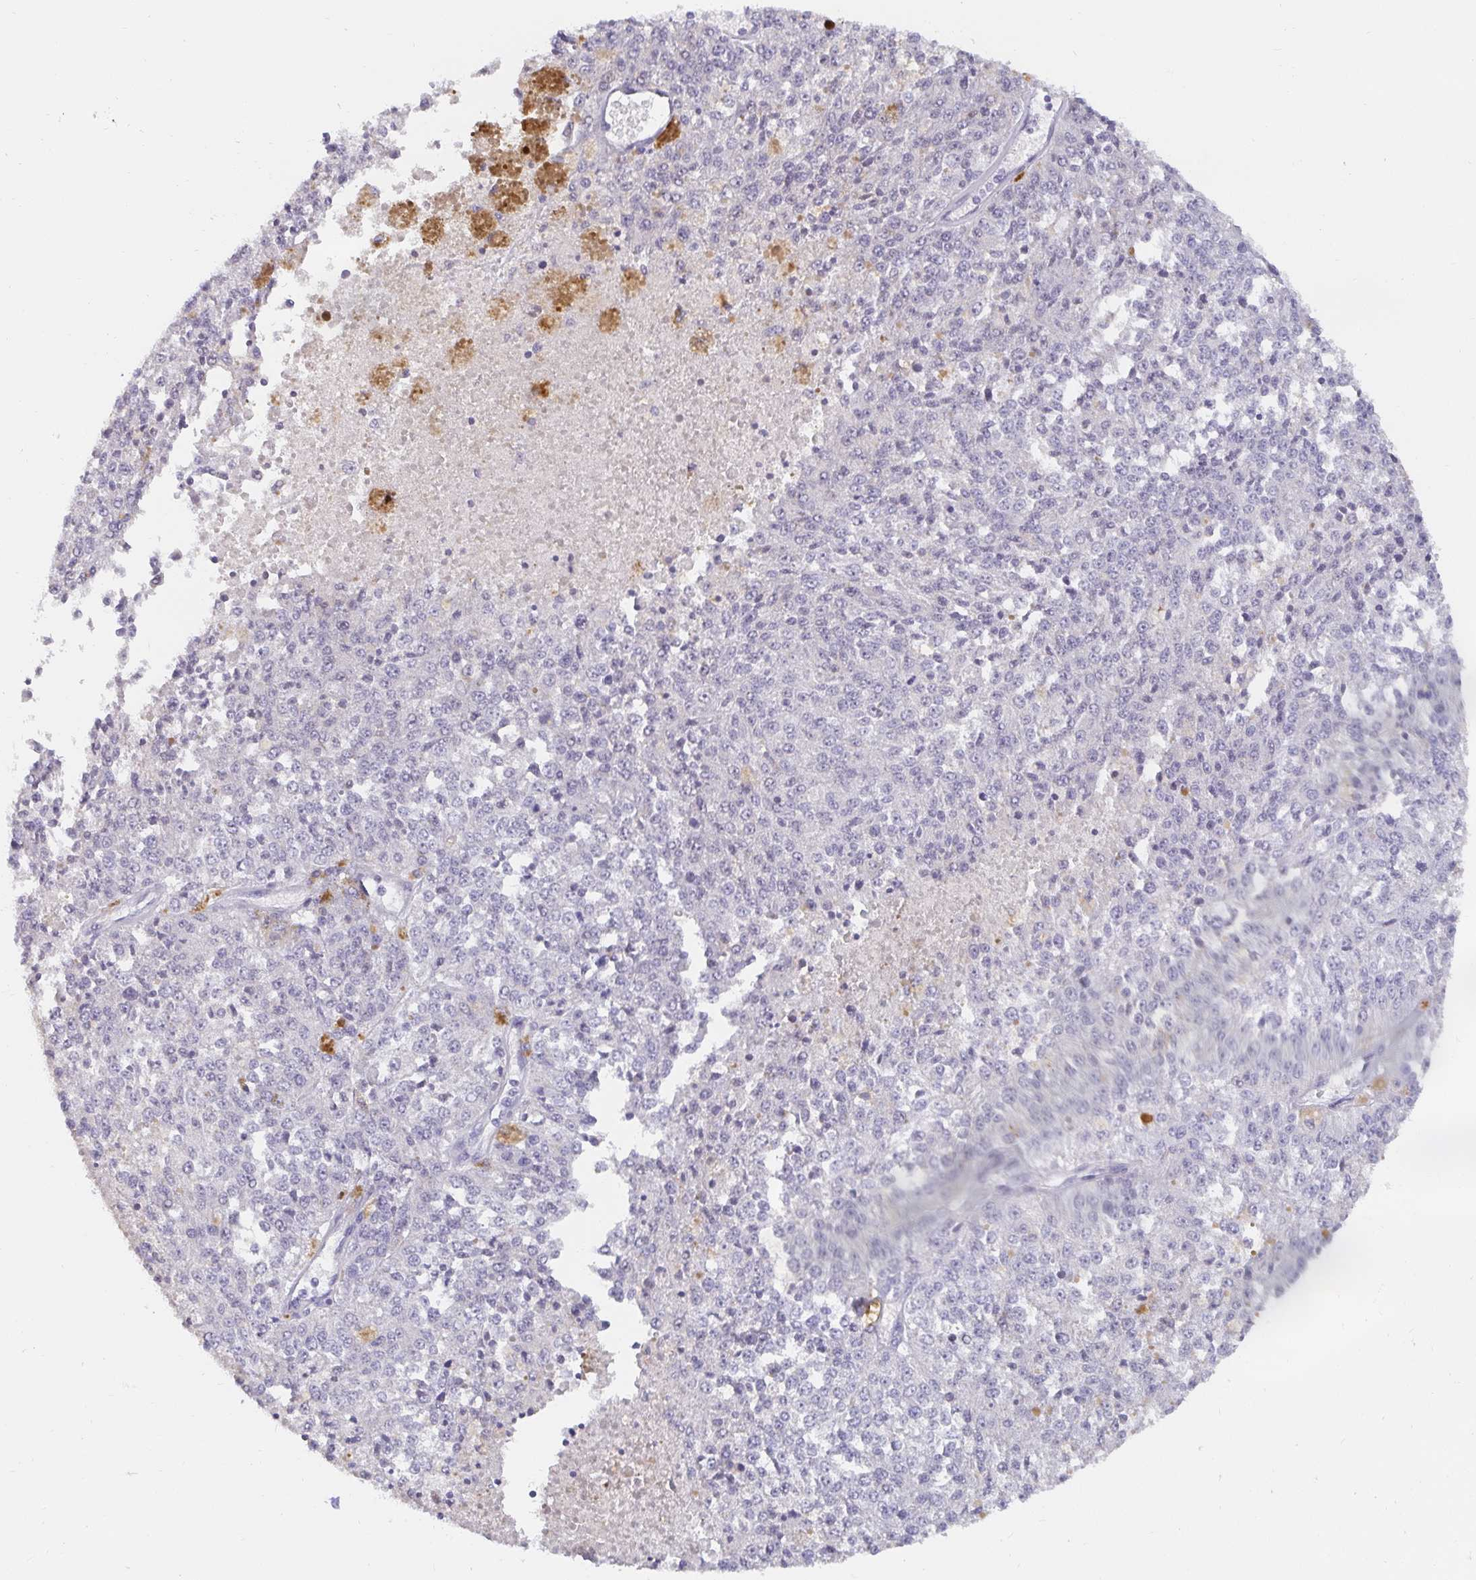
{"staining": {"intensity": "negative", "quantity": "none", "location": "none"}, "tissue": "melanoma", "cell_type": "Tumor cells", "image_type": "cancer", "snomed": [{"axis": "morphology", "description": "Malignant melanoma, Metastatic site"}, {"axis": "topography", "description": "Lymph node"}], "caption": "This is an IHC histopathology image of human malignant melanoma (metastatic site). There is no staining in tumor cells.", "gene": "PDX1", "patient": {"sex": "female", "age": 64}}